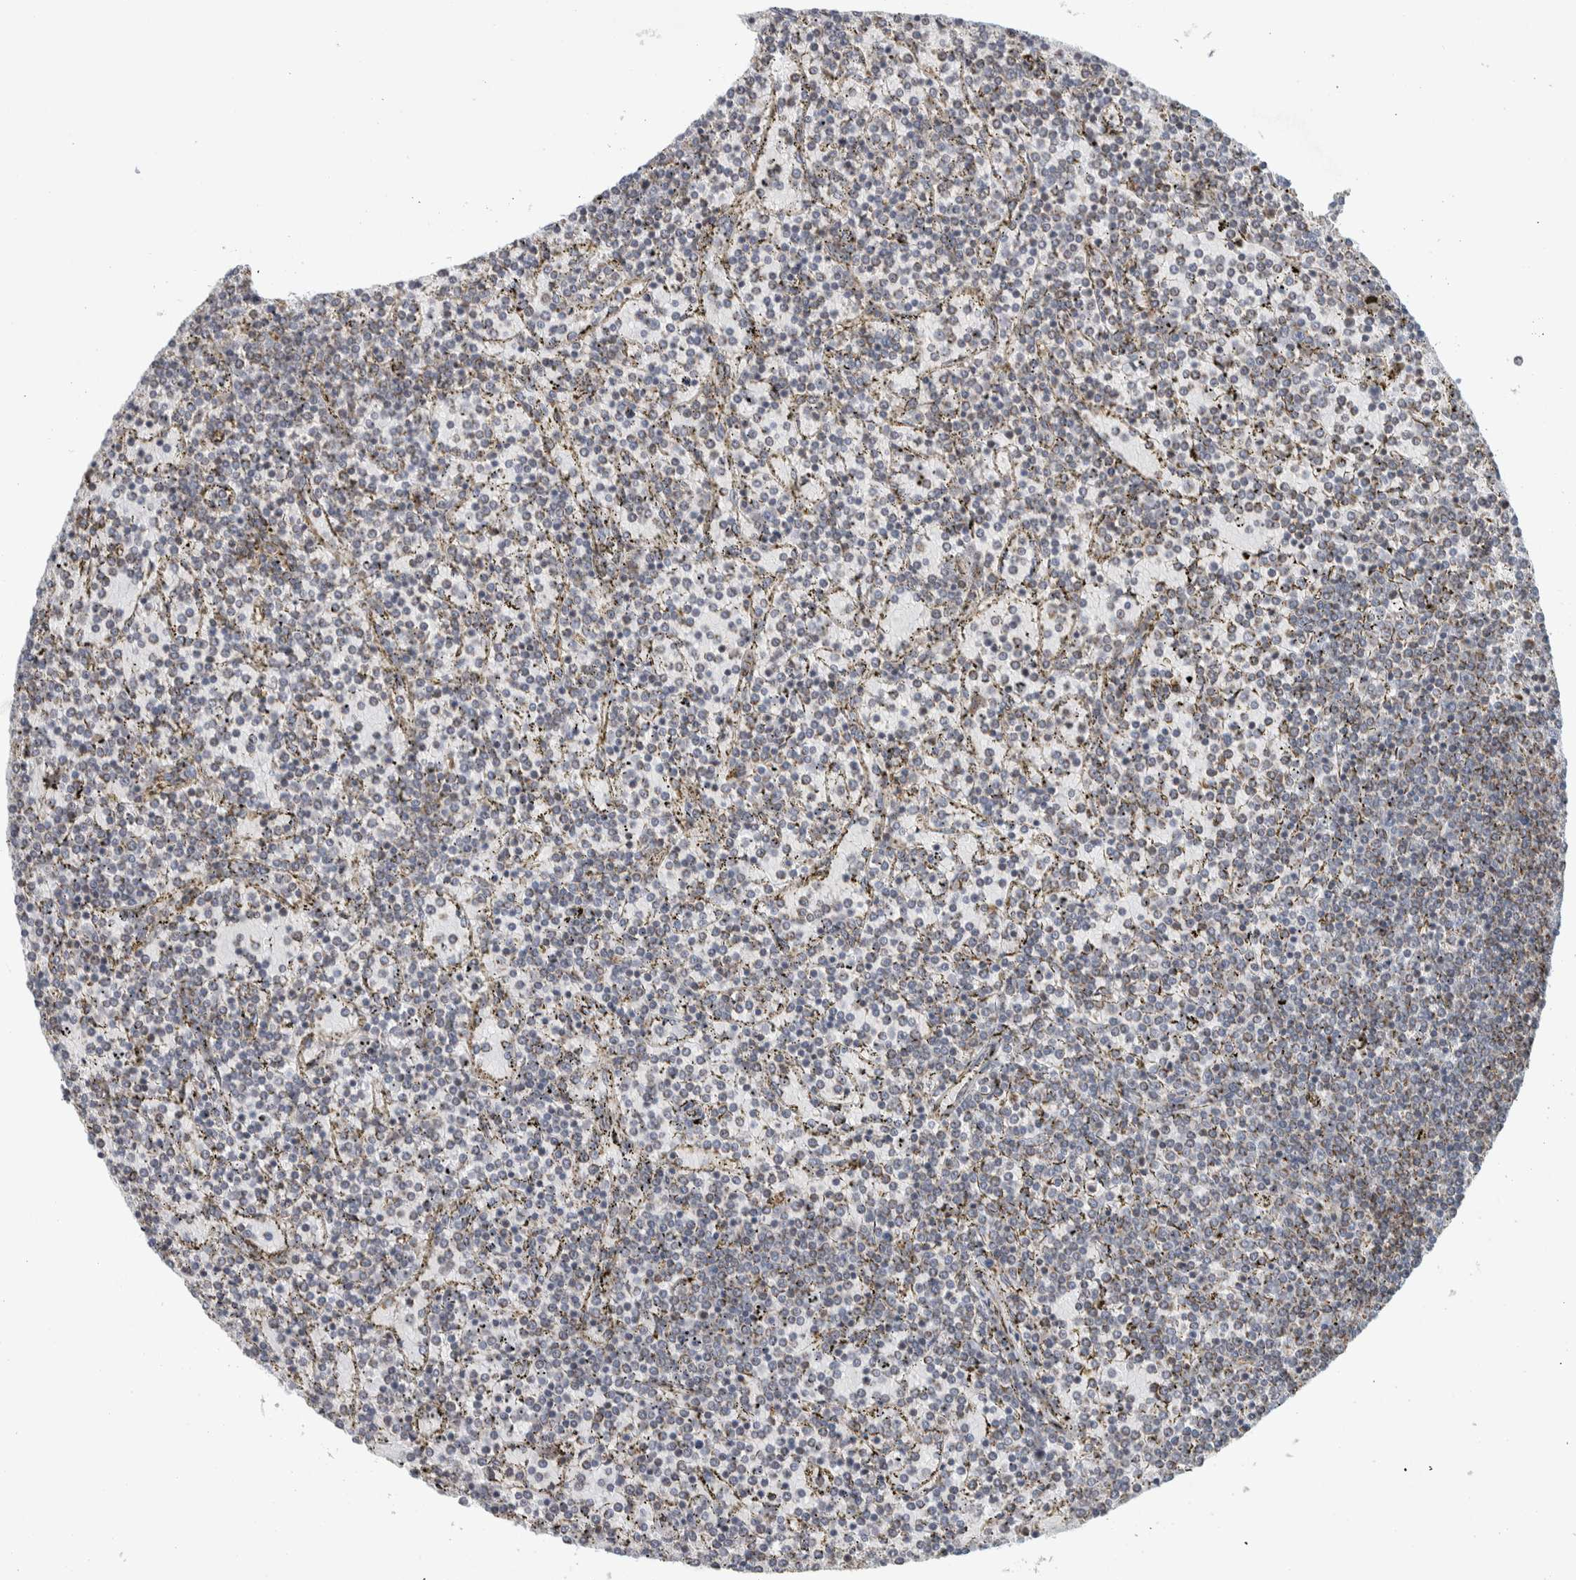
{"staining": {"intensity": "negative", "quantity": "none", "location": "none"}, "tissue": "lymphoma", "cell_type": "Tumor cells", "image_type": "cancer", "snomed": [{"axis": "morphology", "description": "Malignant lymphoma, non-Hodgkin's type, Low grade"}, {"axis": "topography", "description": "Spleen"}], "caption": "There is no significant positivity in tumor cells of lymphoma.", "gene": "AFP", "patient": {"sex": "female", "age": 77}}